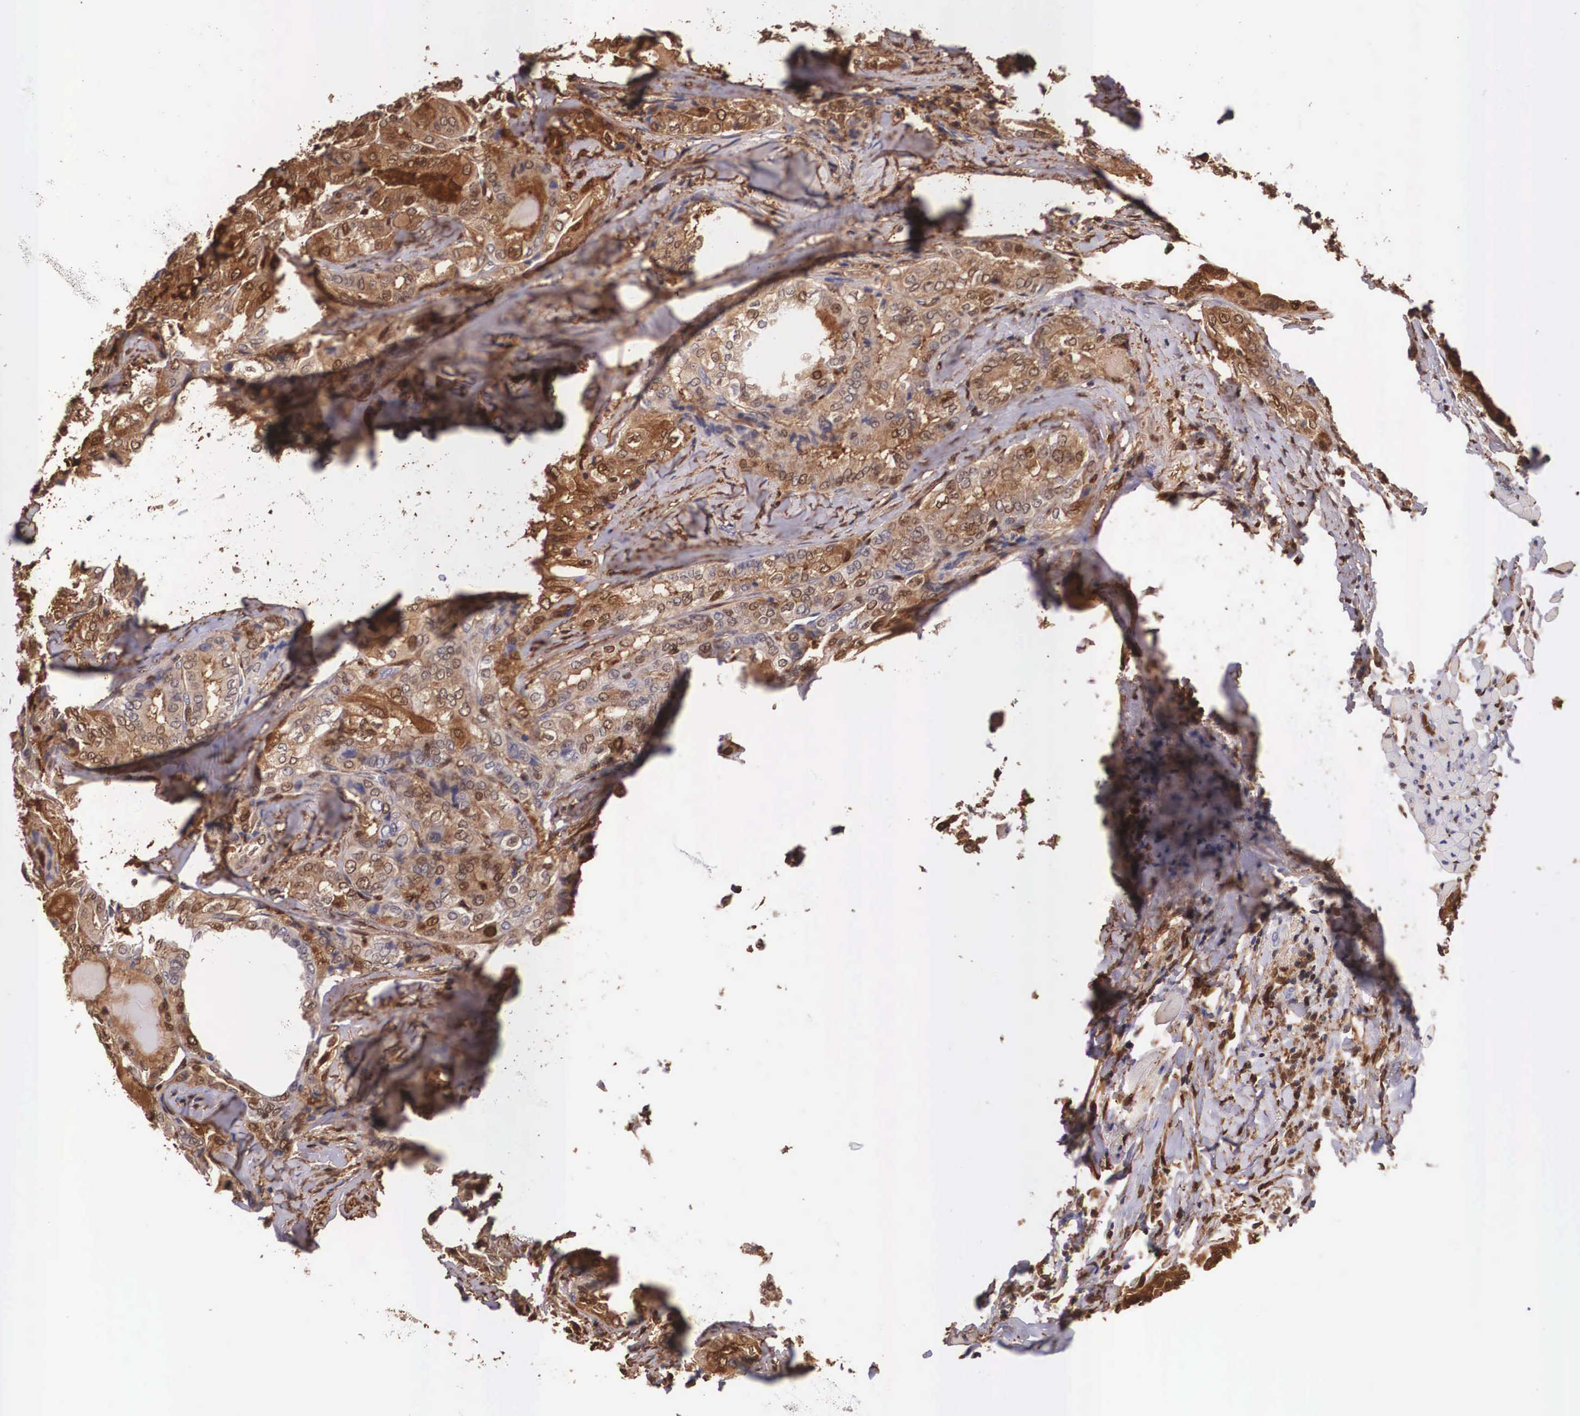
{"staining": {"intensity": "strong", "quantity": ">75%", "location": "cytoplasmic/membranous,nuclear"}, "tissue": "thyroid cancer", "cell_type": "Tumor cells", "image_type": "cancer", "snomed": [{"axis": "morphology", "description": "Papillary adenocarcinoma, NOS"}, {"axis": "topography", "description": "Thyroid gland"}], "caption": "A histopathology image of thyroid papillary adenocarcinoma stained for a protein demonstrates strong cytoplasmic/membranous and nuclear brown staining in tumor cells.", "gene": "LGALS1", "patient": {"sex": "female", "age": 71}}